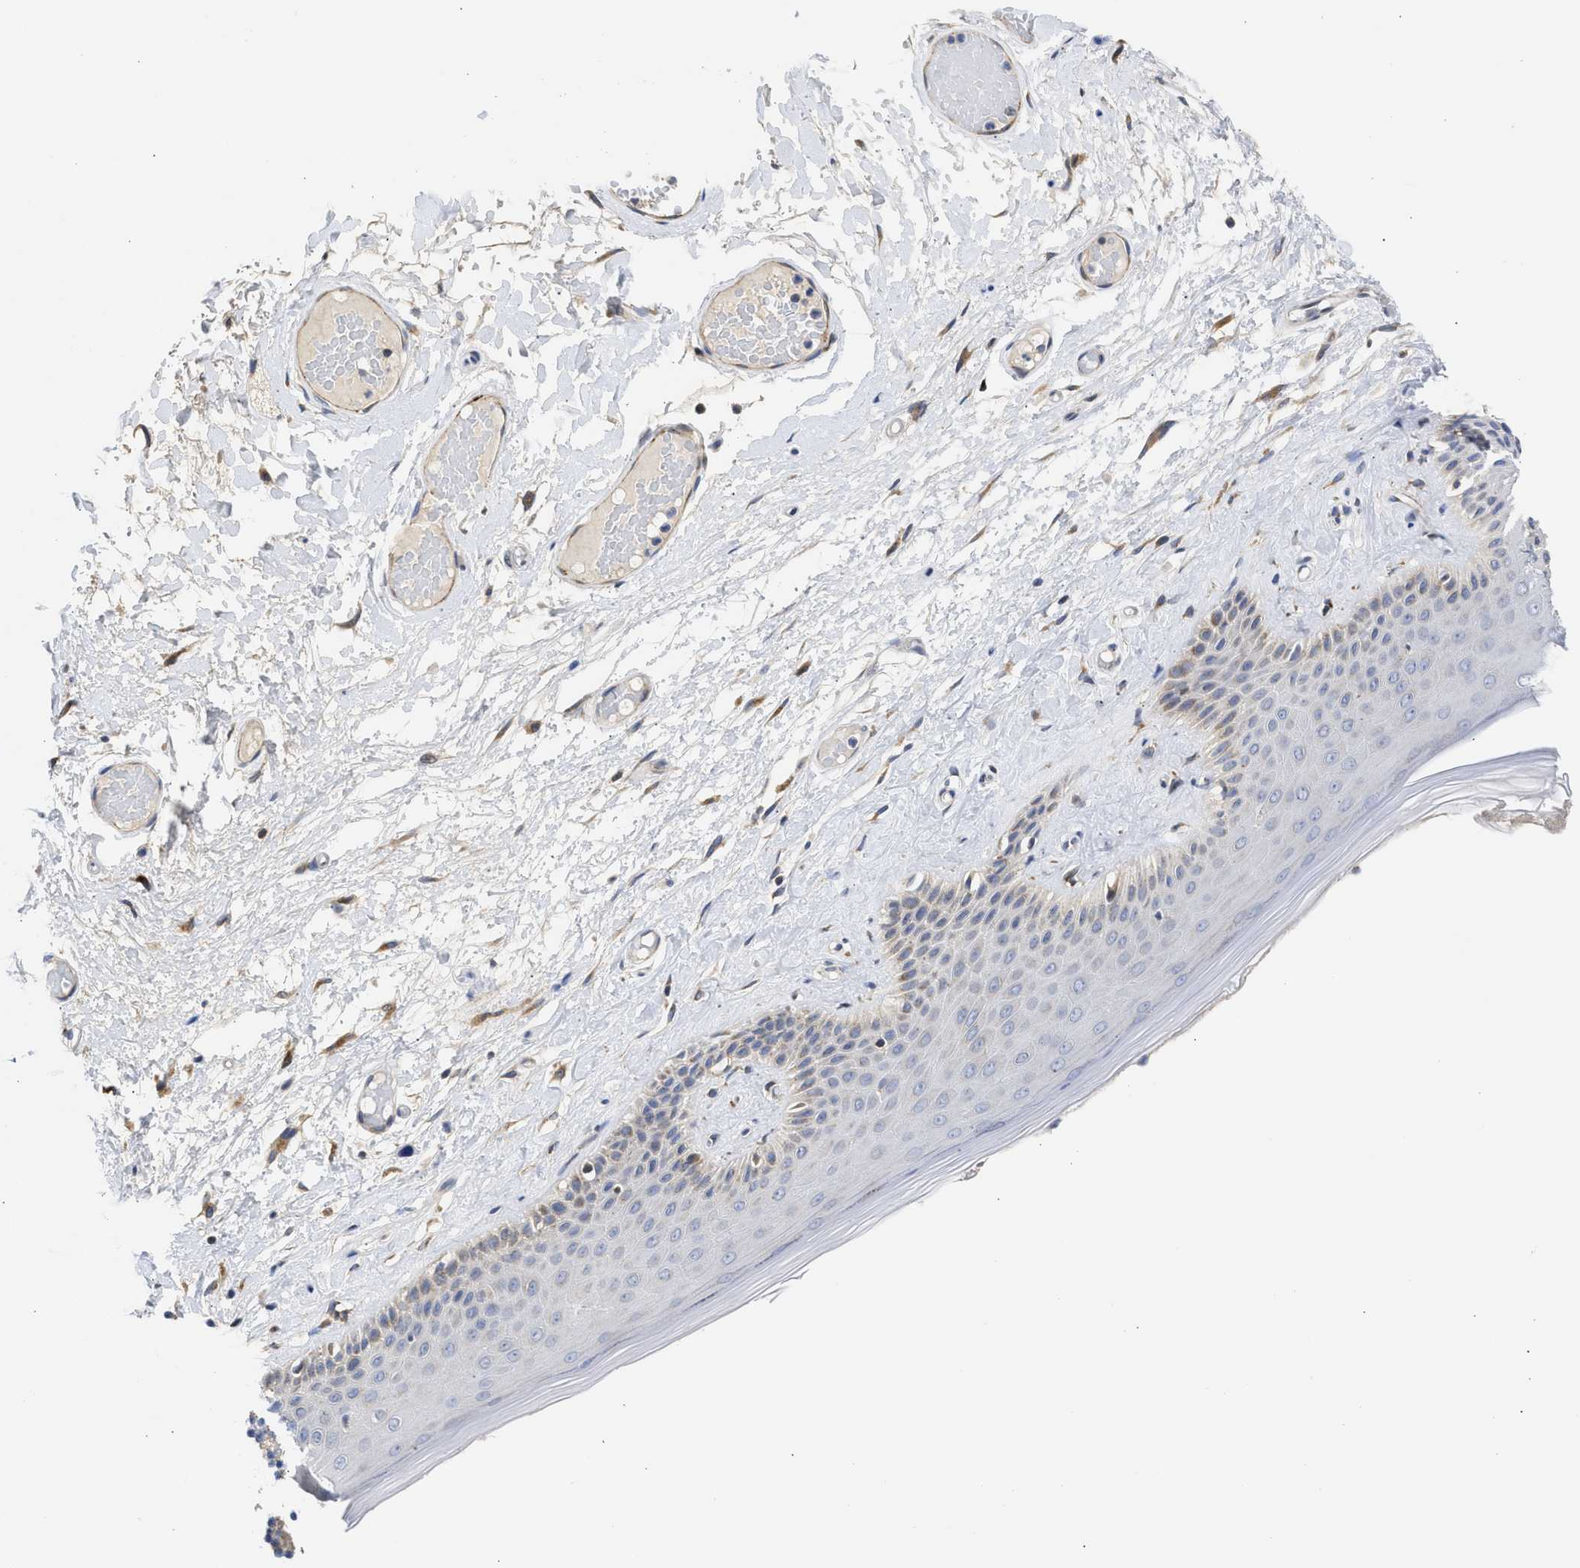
{"staining": {"intensity": "moderate", "quantity": "<25%", "location": "cytoplasmic/membranous"}, "tissue": "skin", "cell_type": "Epidermal cells", "image_type": "normal", "snomed": [{"axis": "morphology", "description": "Normal tissue, NOS"}, {"axis": "topography", "description": "Vulva"}], "caption": "A low amount of moderate cytoplasmic/membranous staining is seen in about <25% of epidermal cells in normal skin. (DAB IHC, brown staining for protein, blue staining for nuclei).", "gene": "TMED1", "patient": {"sex": "female", "age": 73}}